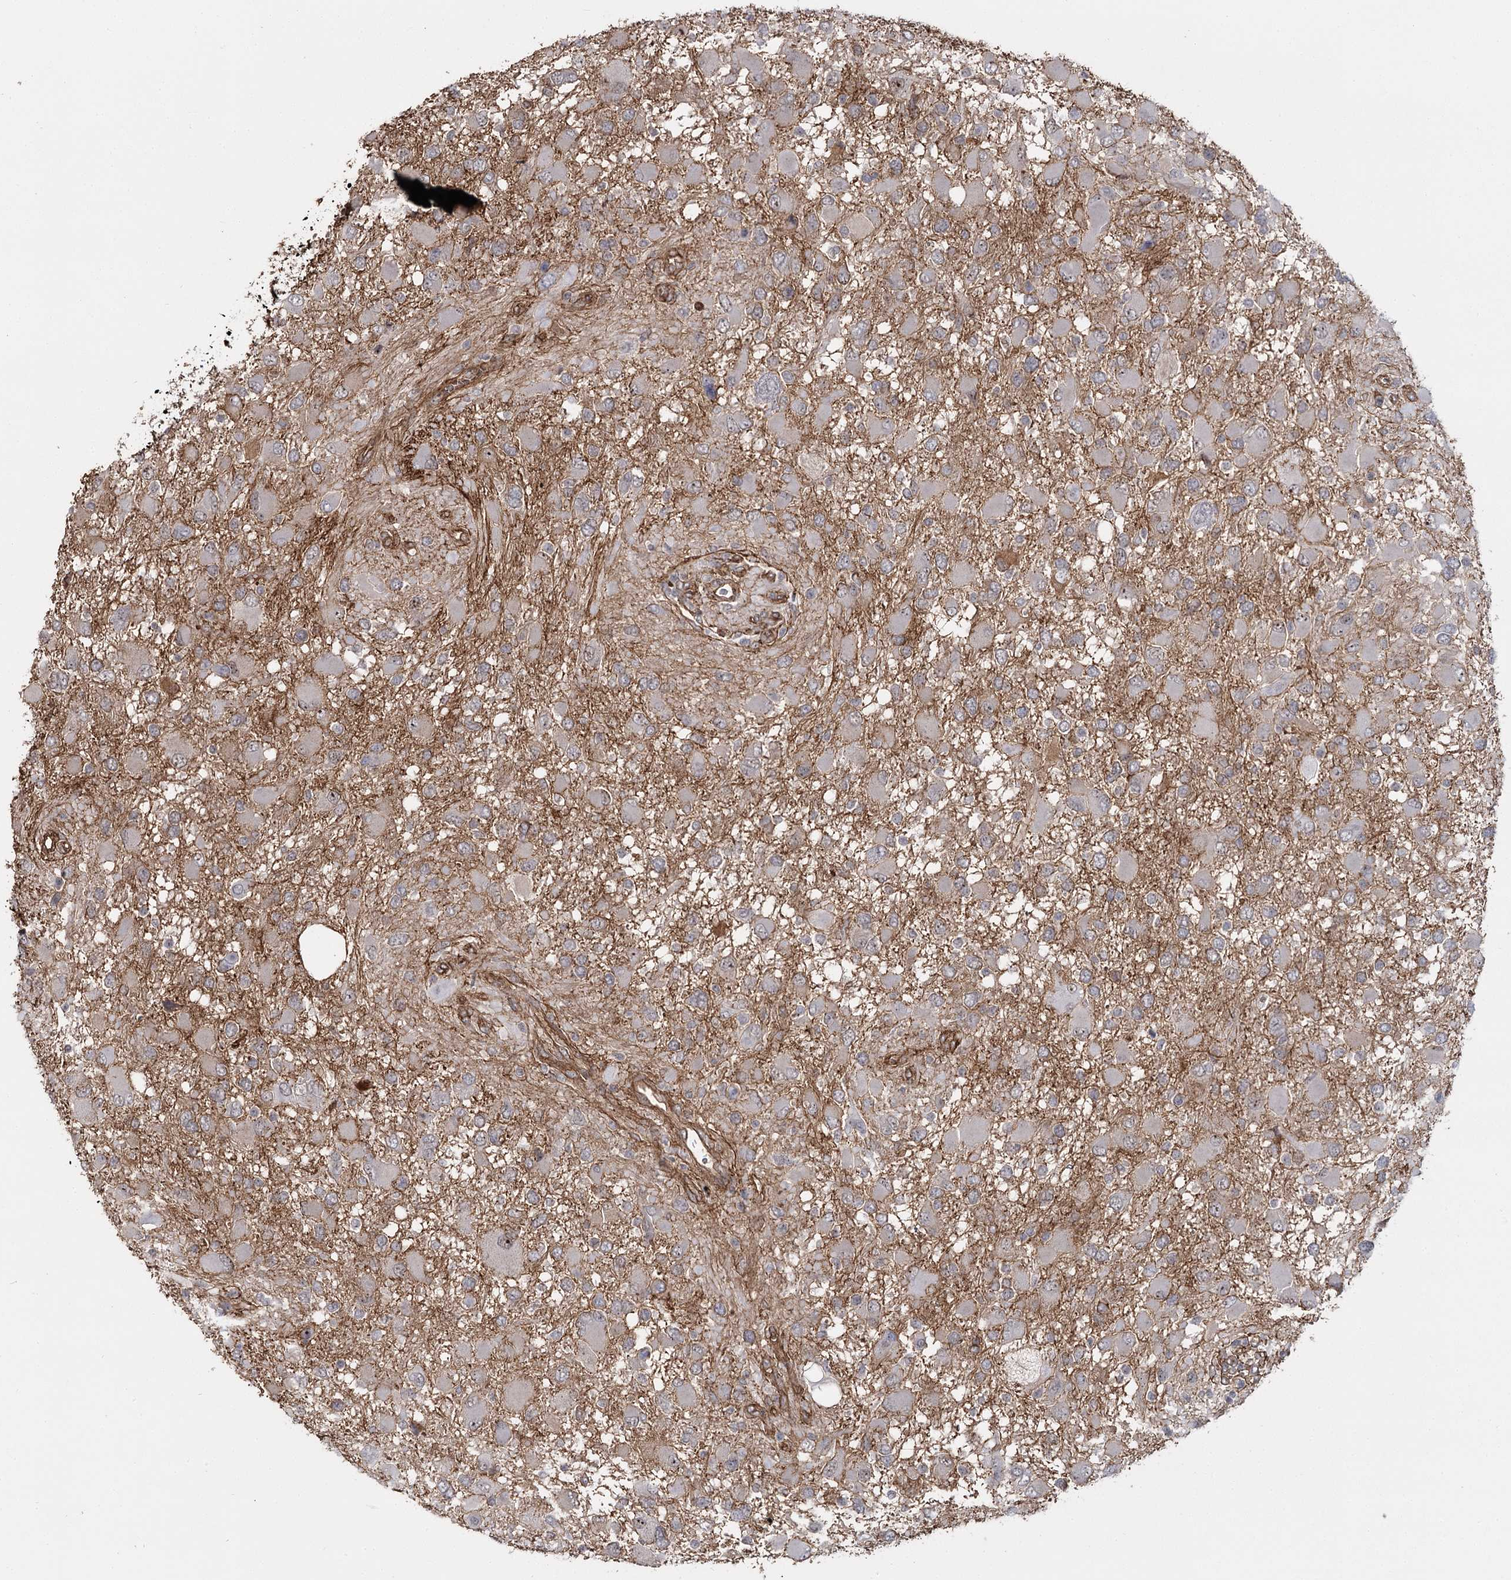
{"staining": {"intensity": "negative", "quantity": "none", "location": "none"}, "tissue": "glioma", "cell_type": "Tumor cells", "image_type": "cancer", "snomed": [{"axis": "morphology", "description": "Glioma, malignant, High grade"}, {"axis": "topography", "description": "Brain"}], "caption": "DAB (3,3'-diaminobenzidine) immunohistochemical staining of human malignant glioma (high-grade) reveals no significant staining in tumor cells.", "gene": "RPP14", "patient": {"sex": "male", "age": 53}}